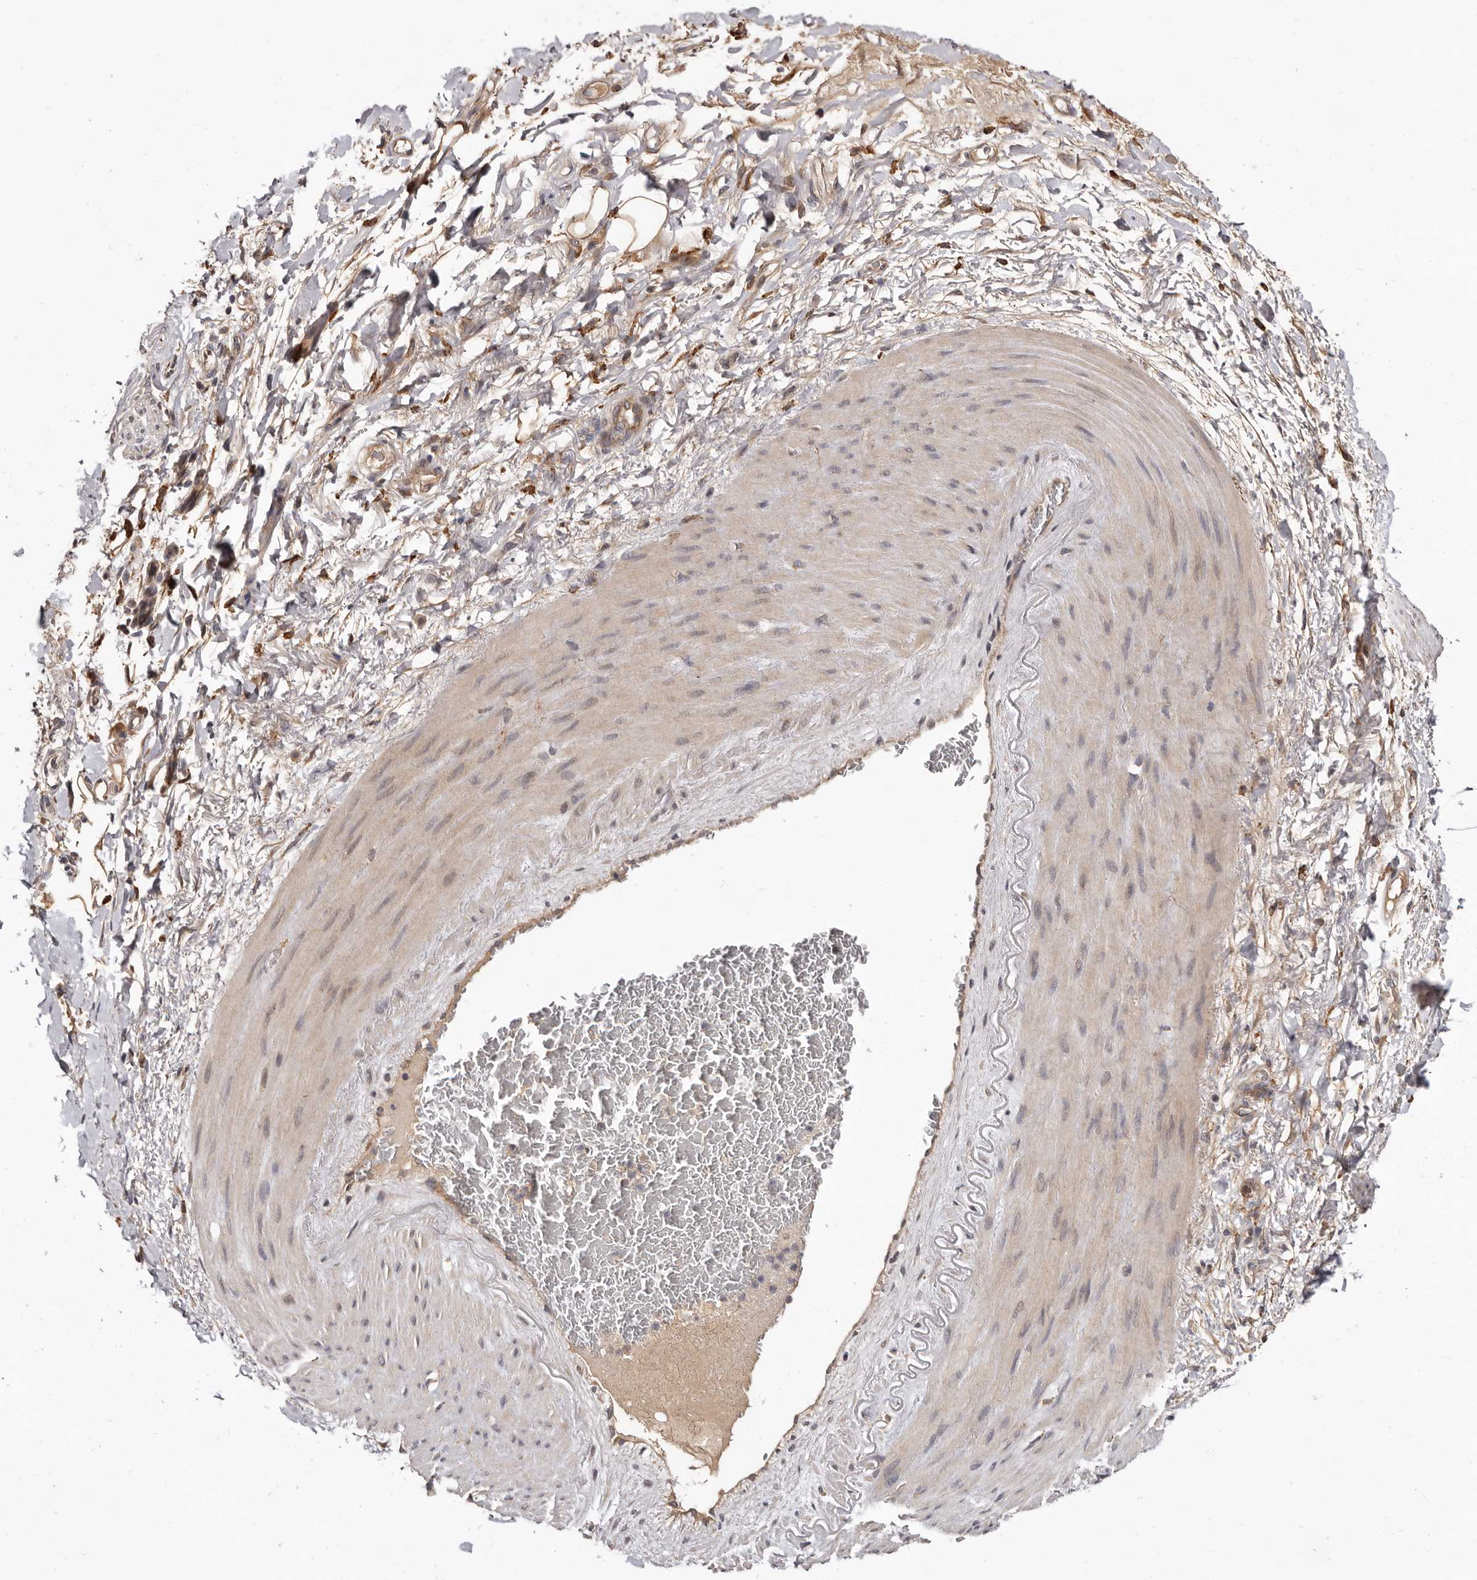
{"staining": {"intensity": "moderate", "quantity": ">75%", "location": "cytoplasmic/membranous"}, "tissue": "adipose tissue", "cell_type": "Adipocytes", "image_type": "normal", "snomed": [{"axis": "morphology", "description": "Normal tissue, NOS"}, {"axis": "morphology", "description": "Adenocarcinoma, NOS"}, {"axis": "topography", "description": "Esophagus"}], "caption": "The immunohistochemical stain shows moderate cytoplasmic/membranous positivity in adipocytes of benign adipose tissue.", "gene": "INAVA", "patient": {"sex": "male", "age": 62}}